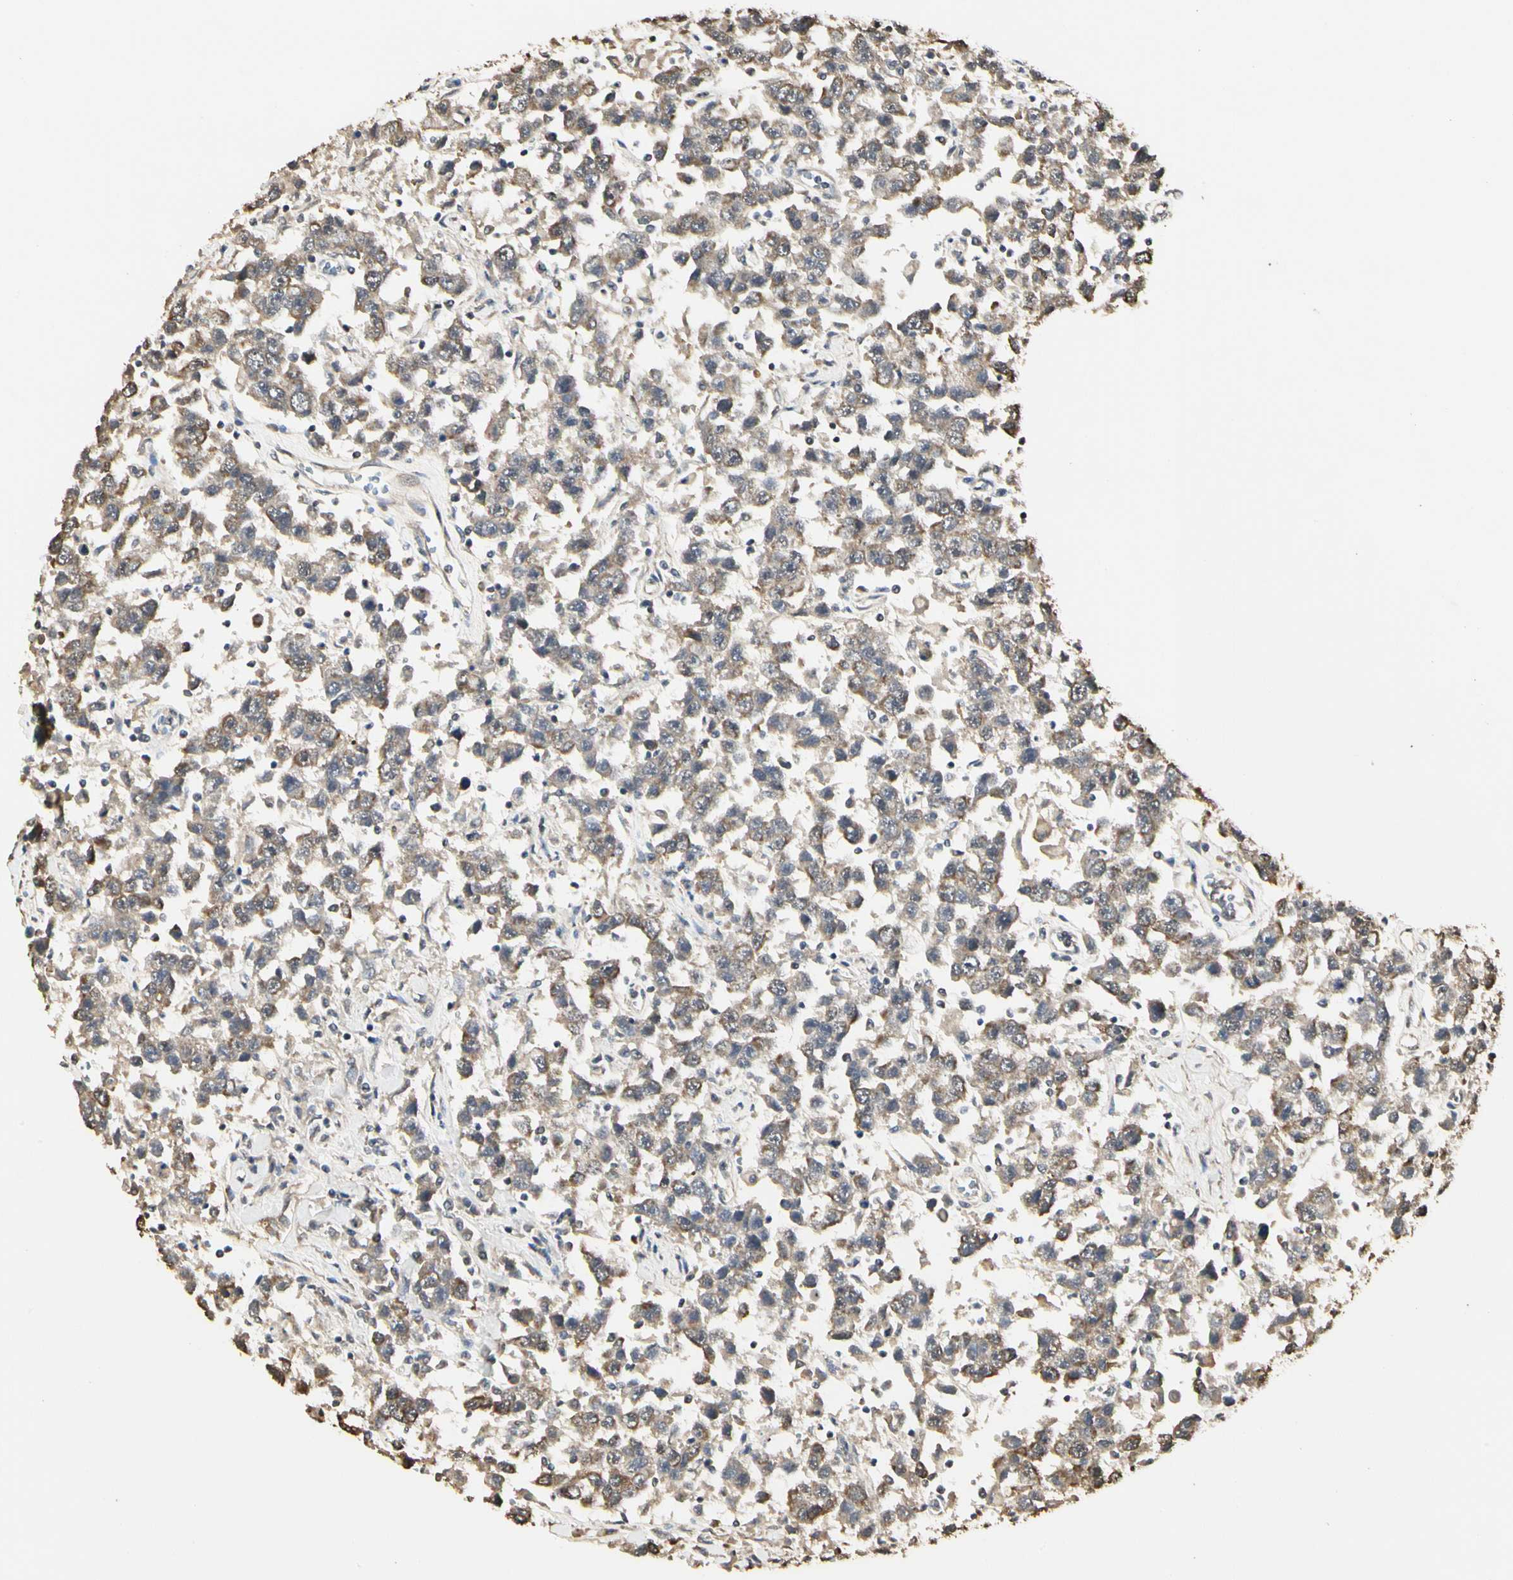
{"staining": {"intensity": "moderate", "quantity": ">75%", "location": "cytoplasmic/membranous"}, "tissue": "testis cancer", "cell_type": "Tumor cells", "image_type": "cancer", "snomed": [{"axis": "morphology", "description": "Seminoma, NOS"}, {"axis": "topography", "description": "Testis"}], "caption": "Tumor cells exhibit medium levels of moderate cytoplasmic/membranous positivity in approximately >75% of cells in seminoma (testis).", "gene": "TAOK1", "patient": {"sex": "male", "age": 41}}